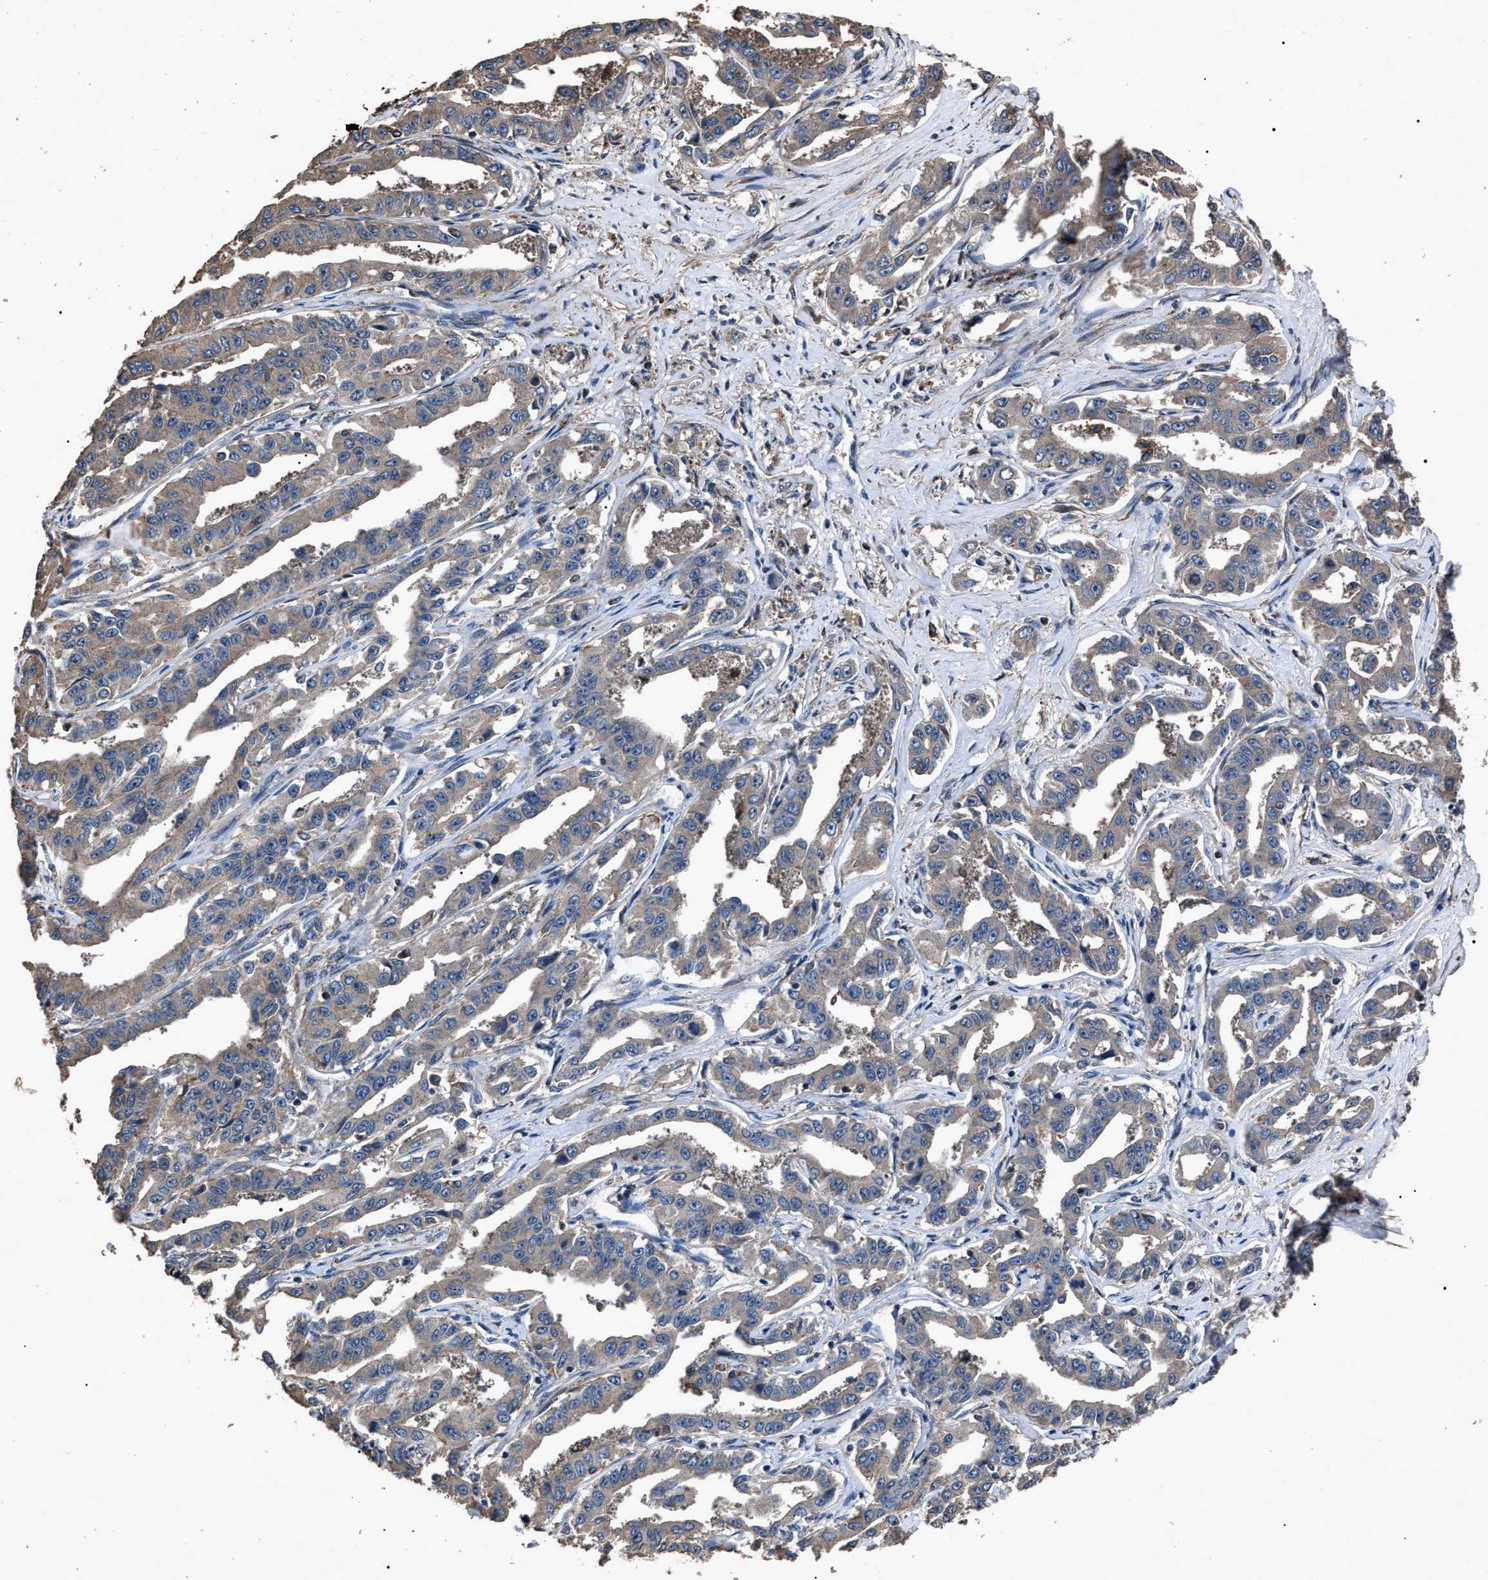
{"staining": {"intensity": "weak", "quantity": ">75%", "location": "cytoplasmic/membranous"}, "tissue": "liver cancer", "cell_type": "Tumor cells", "image_type": "cancer", "snomed": [{"axis": "morphology", "description": "Cholangiocarcinoma"}, {"axis": "topography", "description": "Liver"}], "caption": "Immunohistochemistry (IHC) histopathology image of neoplastic tissue: liver cancer stained using IHC demonstrates low levels of weak protein expression localized specifically in the cytoplasmic/membranous of tumor cells, appearing as a cytoplasmic/membranous brown color.", "gene": "RNF216", "patient": {"sex": "male", "age": 59}}